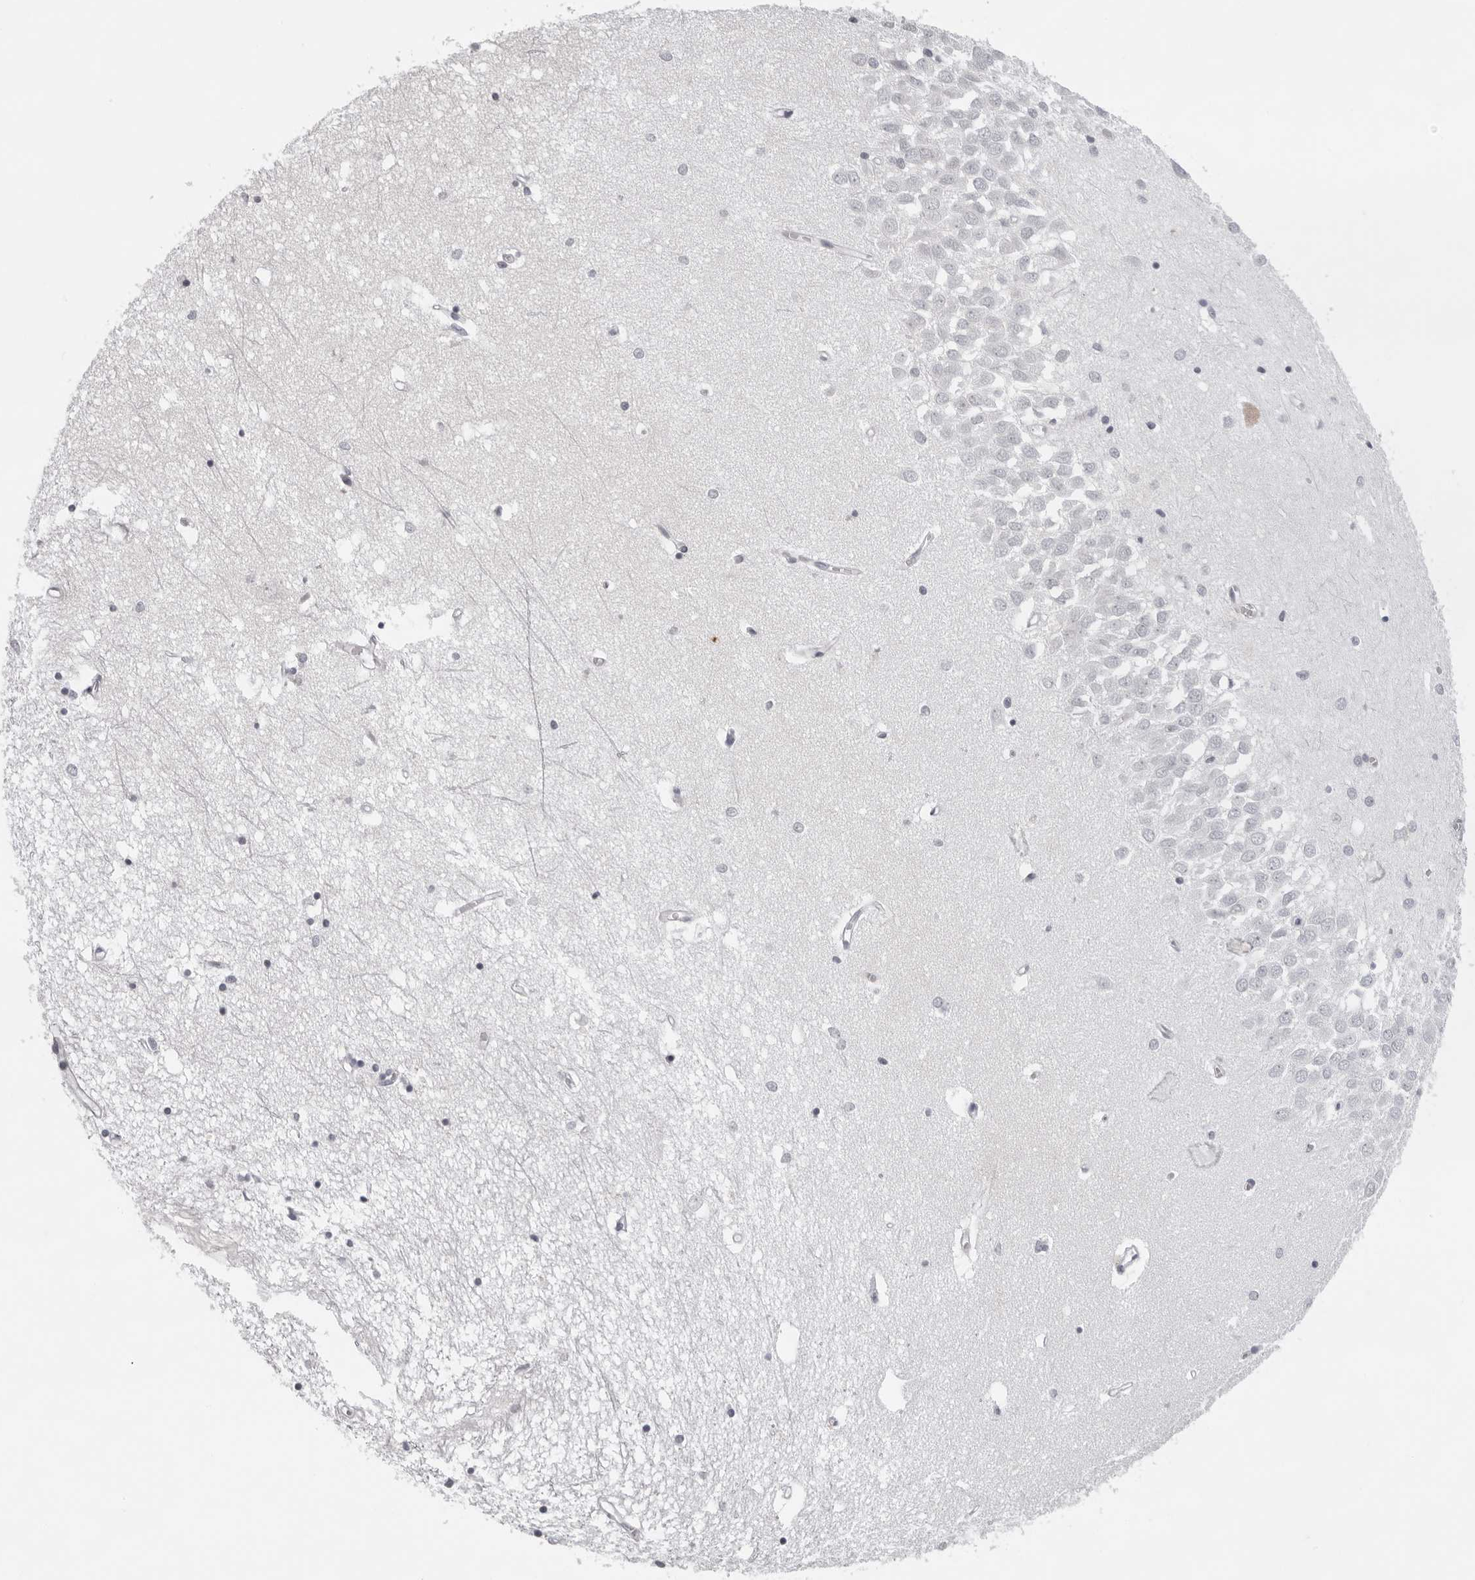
{"staining": {"intensity": "negative", "quantity": "none", "location": "none"}, "tissue": "hippocampus", "cell_type": "Glial cells", "image_type": "normal", "snomed": [{"axis": "morphology", "description": "Normal tissue, NOS"}, {"axis": "topography", "description": "Hippocampus"}], "caption": "The photomicrograph exhibits no significant positivity in glial cells of hippocampus.", "gene": "PIP4K2C", "patient": {"sex": "male", "age": 70}}